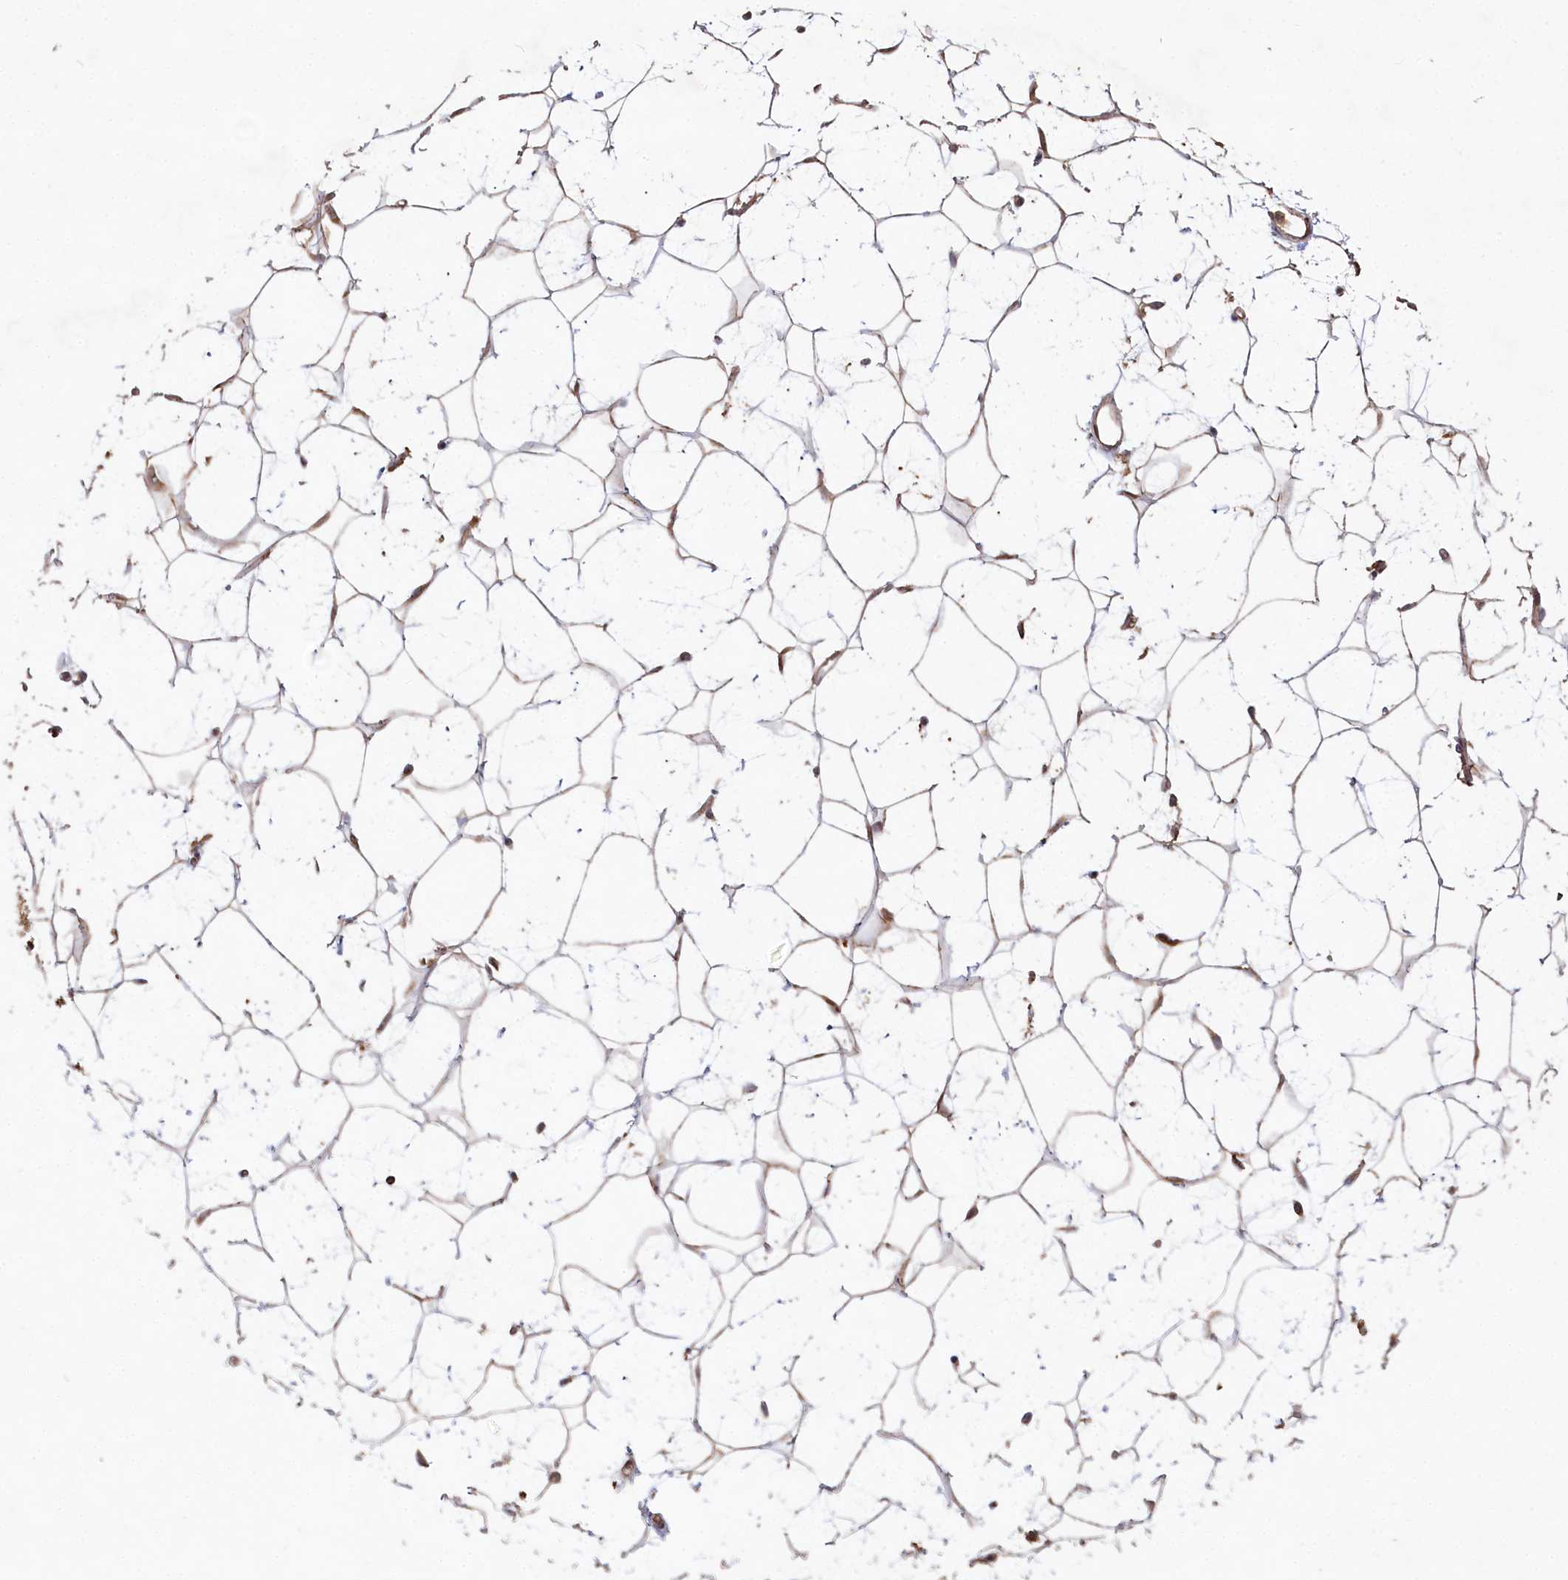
{"staining": {"intensity": "weak", "quantity": ">75%", "location": "cytoplasmic/membranous"}, "tissue": "adipose tissue", "cell_type": "Adipocytes", "image_type": "normal", "snomed": [{"axis": "morphology", "description": "Normal tissue, NOS"}, {"axis": "topography", "description": "Breast"}], "caption": "The photomicrograph demonstrates immunohistochemical staining of benign adipose tissue. There is weak cytoplasmic/membranous expression is seen in approximately >75% of adipocytes.", "gene": "HAL", "patient": {"sex": "female", "age": 26}}